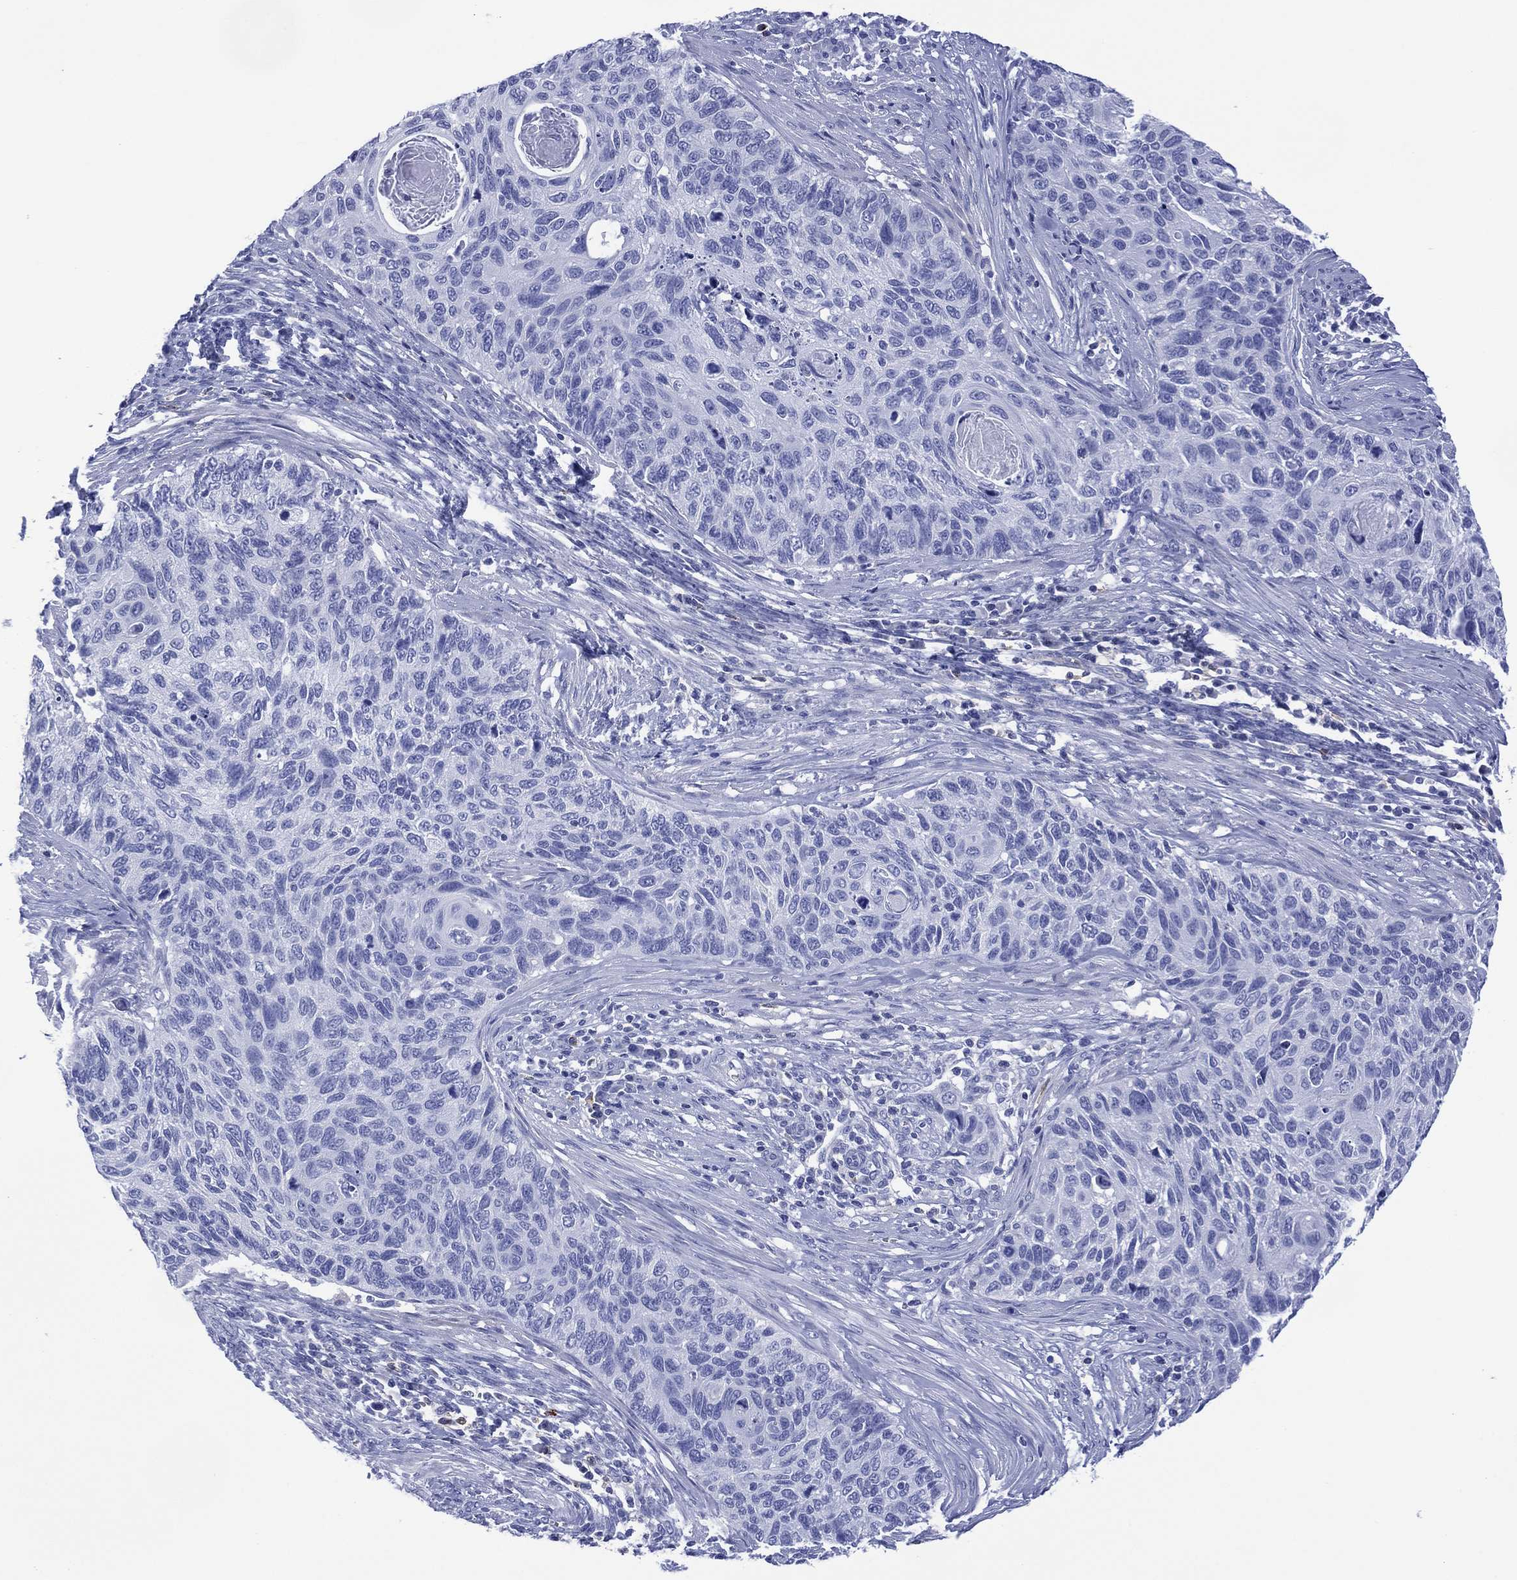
{"staining": {"intensity": "negative", "quantity": "none", "location": "none"}, "tissue": "cervical cancer", "cell_type": "Tumor cells", "image_type": "cancer", "snomed": [{"axis": "morphology", "description": "Squamous cell carcinoma, NOS"}, {"axis": "topography", "description": "Cervix"}], "caption": "Immunohistochemical staining of human cervical cancer demonstrates no significant positivity in tumor cells.", "gene": "DPP4", "patient": {"sex": "female", "age": 70}}